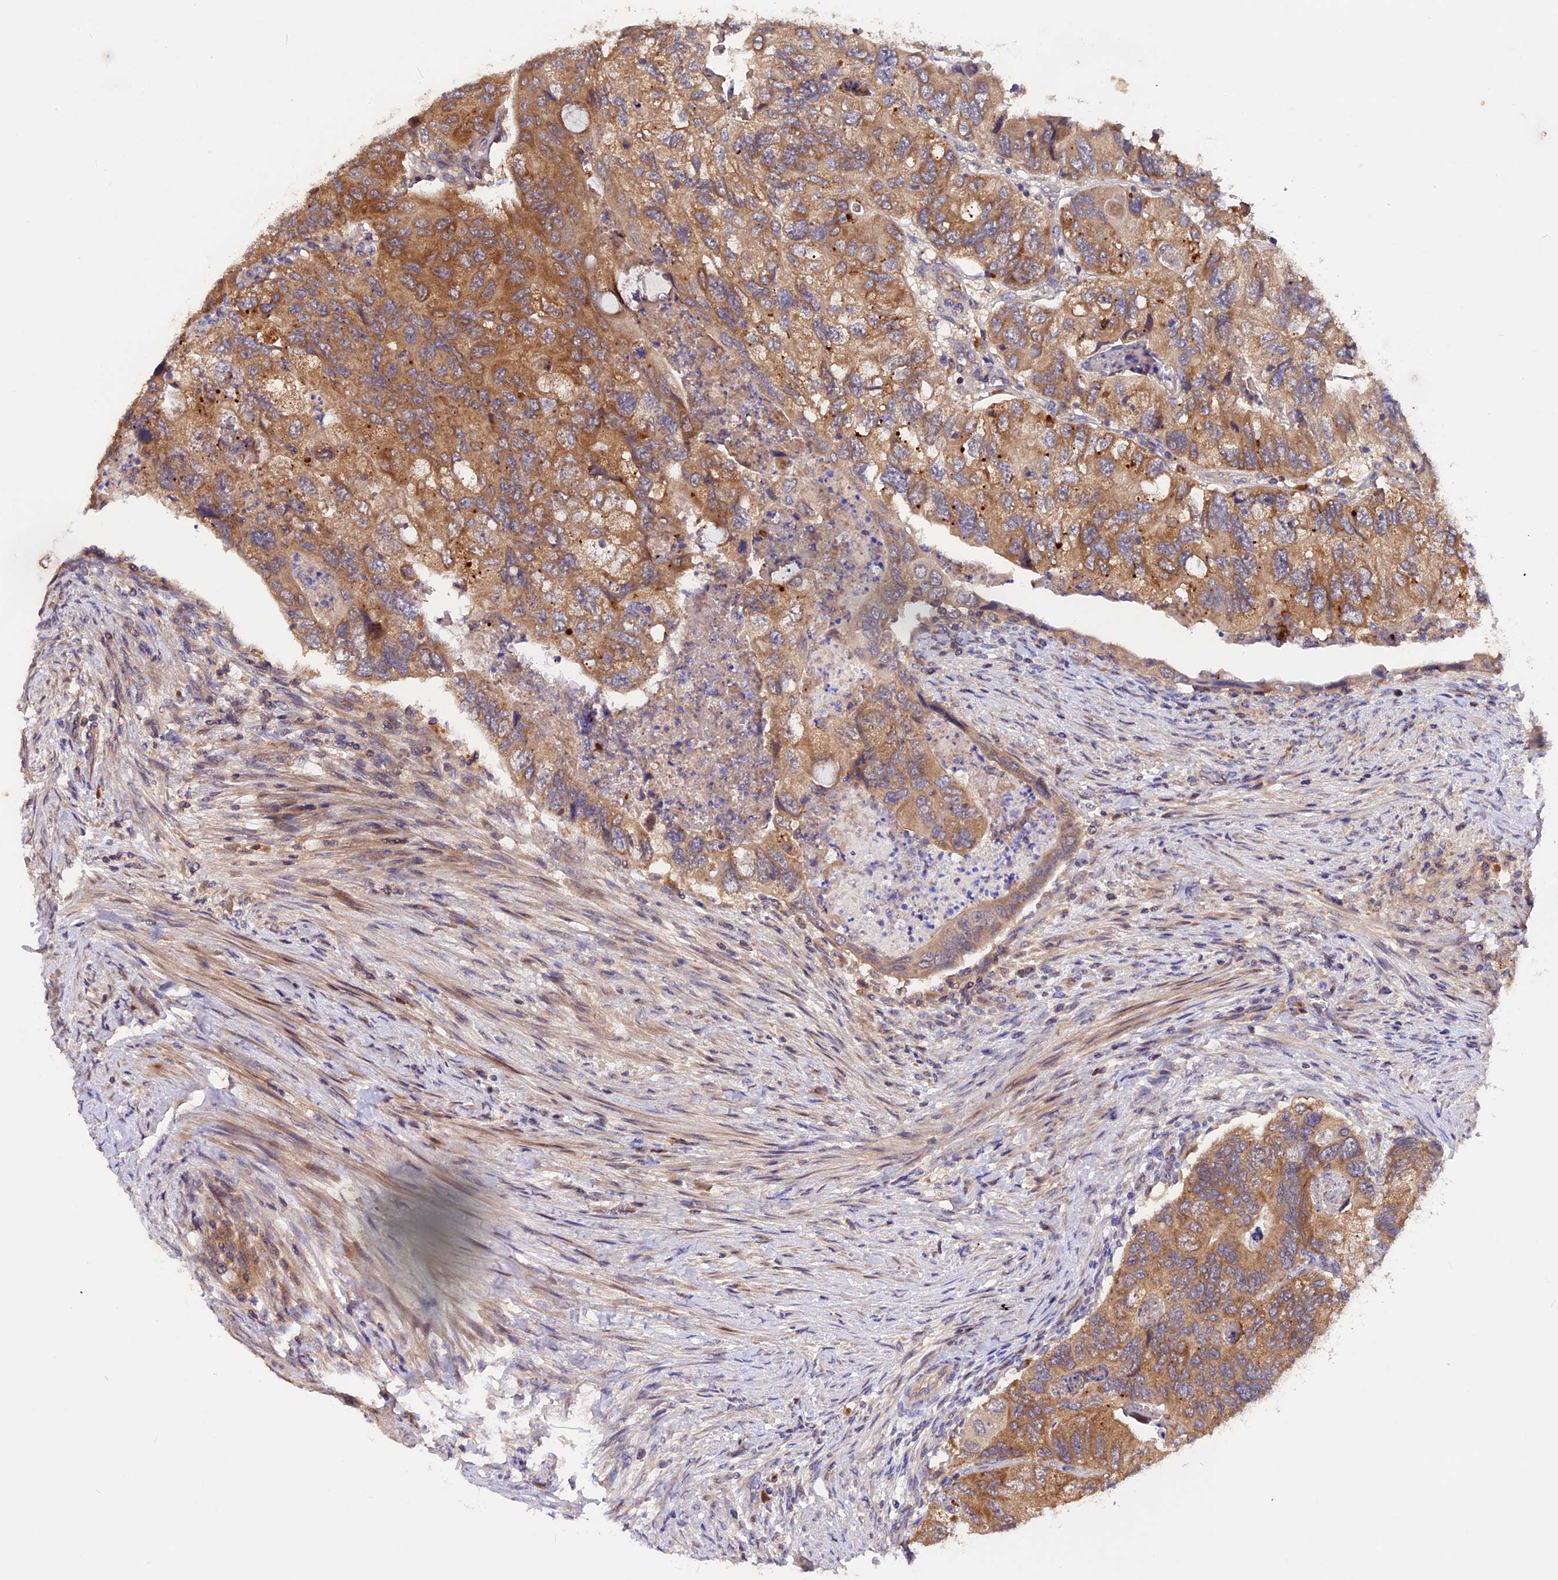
{"staining": {"intensity": "moderate", "quantity": ">75%", "location": "cytoplasmic/membranous"}, "tissue": "colorectal cancer", "cell_type": "Tumor cells", "image_type": "cancer", "snomed": [{"axis": "morphology", "description": "Adenocarcinoma, NOS"}, {"axis": "topography", "description": "Rectum"}], "caption": "A micrograph of human colorectal cancer (adenocarcinoma) stained for a protein displays moderate cytoplasmic/membranous brown staining in tumor cells.", "gene": "MARK4", "patient": {"sex": "male", "age": 63}}